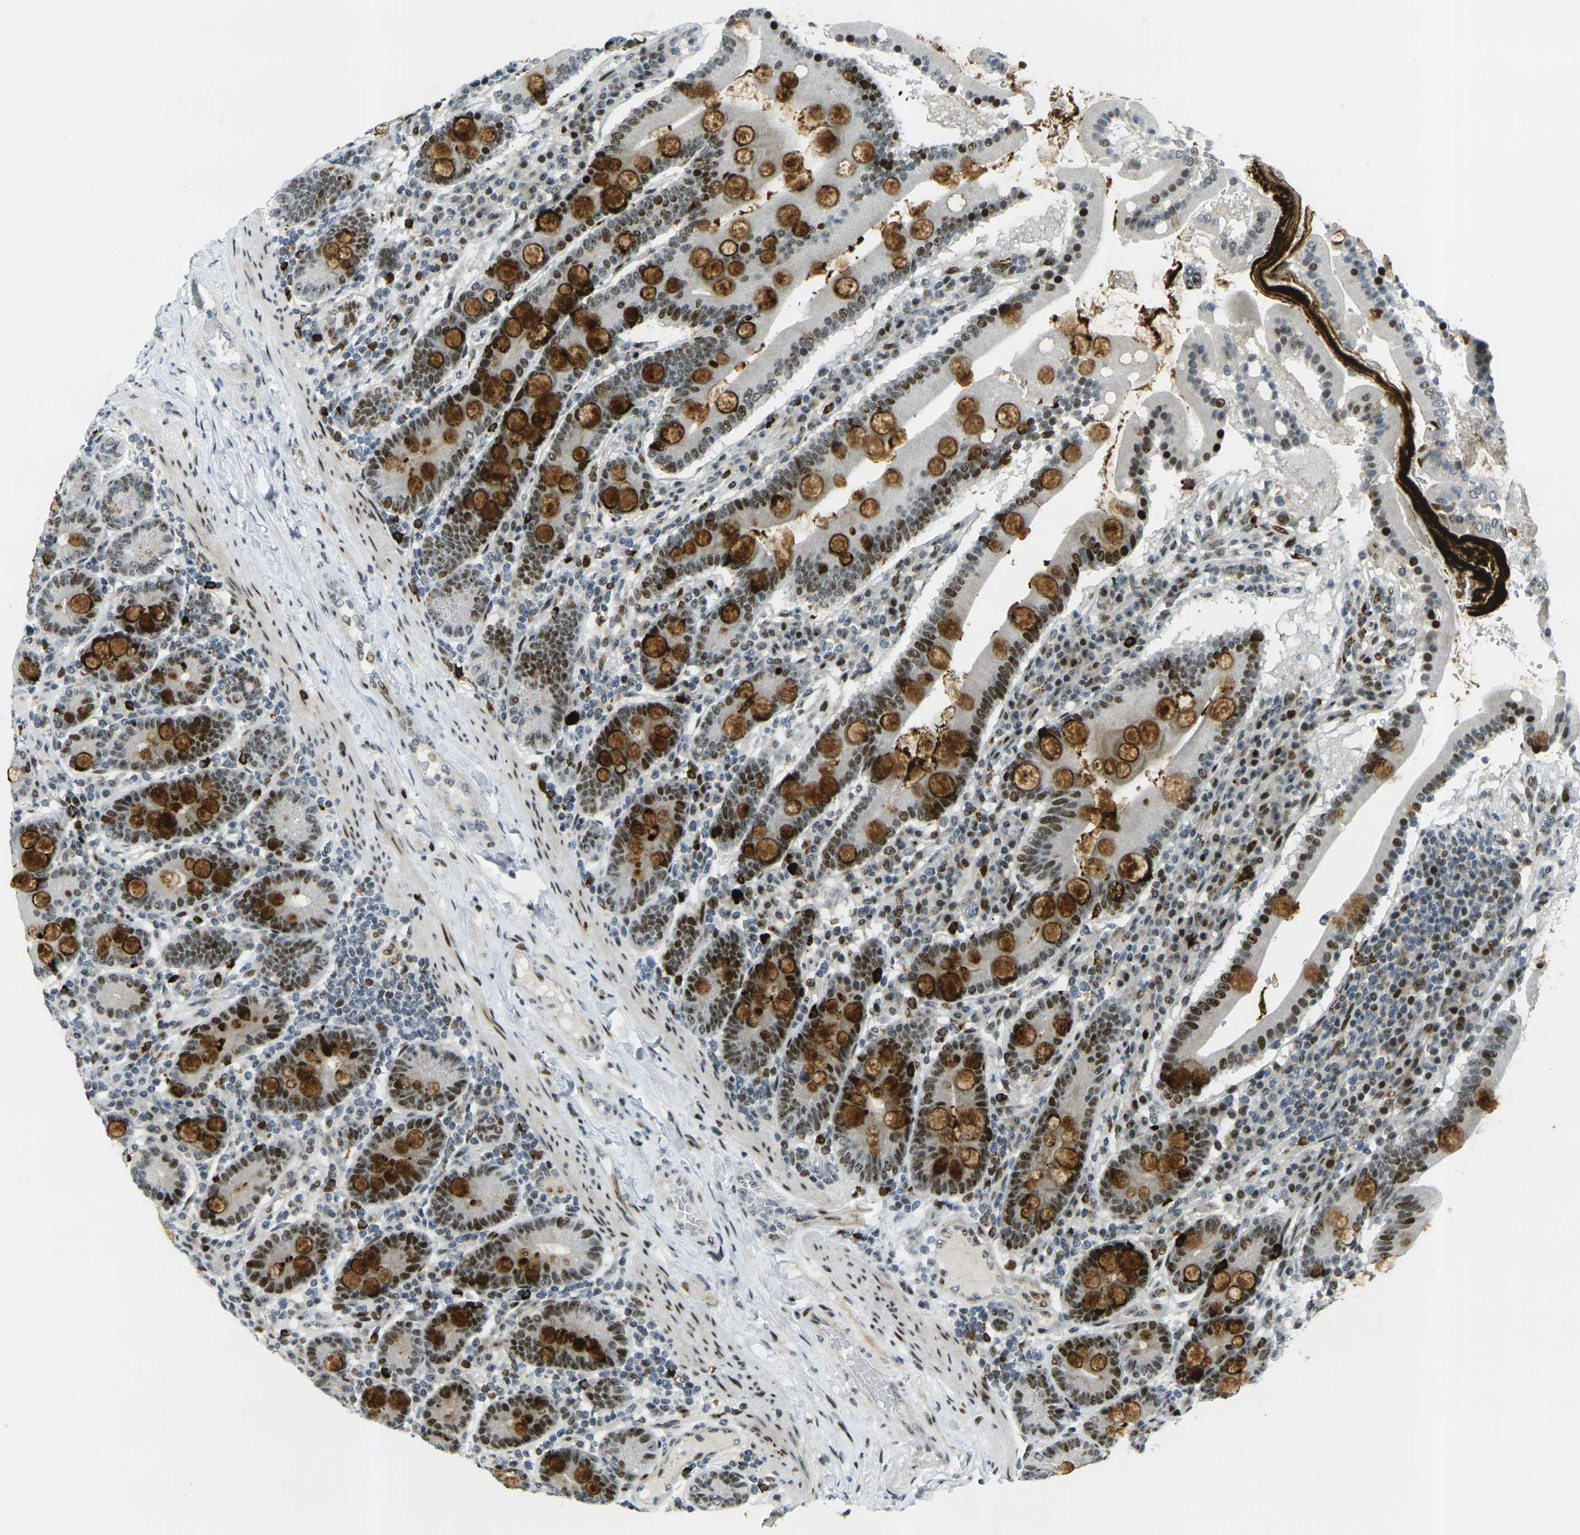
{"staining": {"intensity": "strong", "quantity": "25%-75%", "location": "cytoplasmic/membranous,nuclear"}, "tissue": "duodenum", "cell_type": "Glandular cells", "image_type": "normal", "snomed": [{"axis": "morphology", "description": "Normal tissue, NOS"}, {"axis": "topography", "description": "Duodenum"}], "caption": "An immunohistochemistry photomicrograph of benign tissue is shown. Protein staining in brown highlights strong cytoplasmic/membranous,nuclear positivity in duodenum within glandular cells. The protein is stained brown, and the nuclei are stained in blue (DAB IHC with brightfield microscopy, high magnification).", "gene": "UBE2C", "patient": {"sex": "male", "age": 50}}